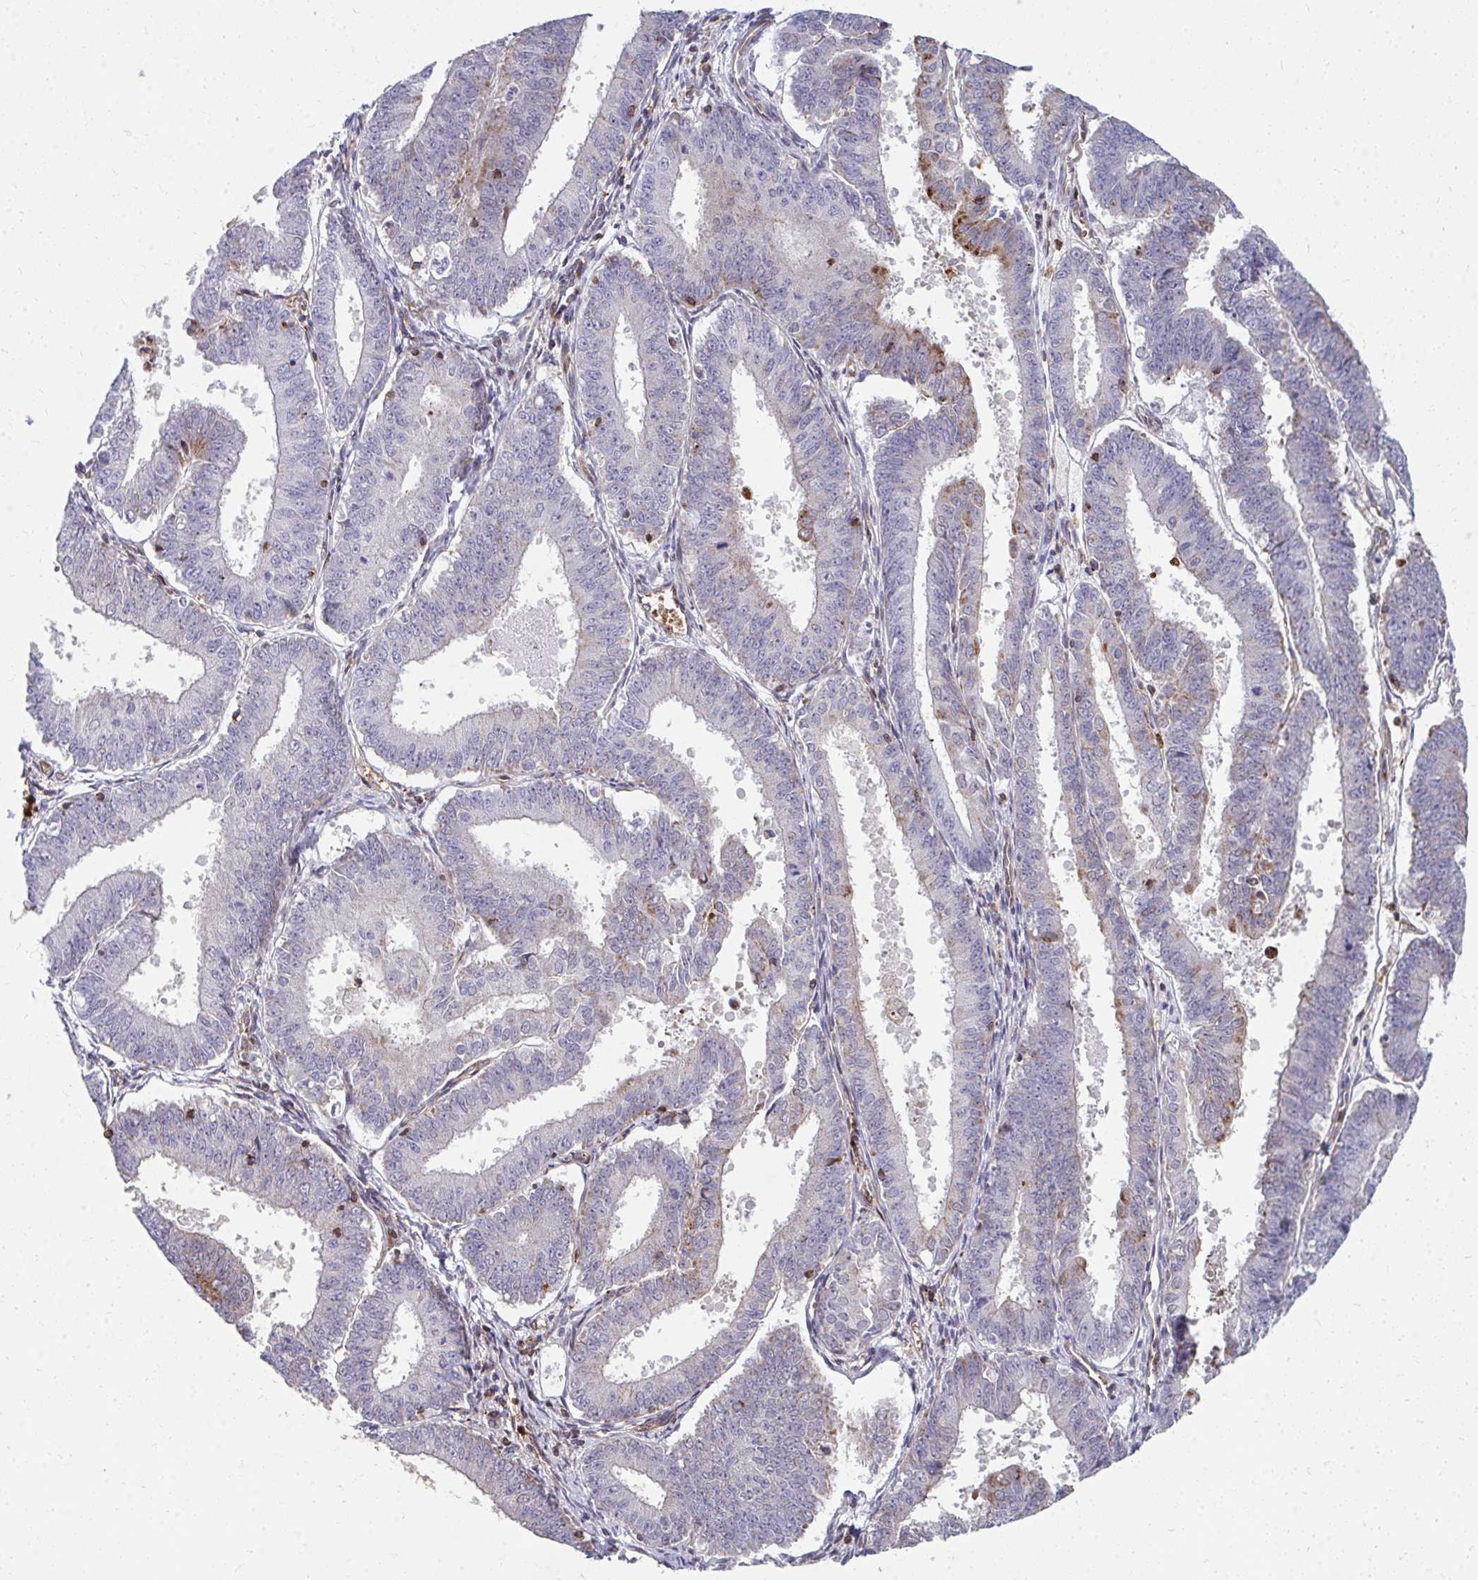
{"staining": {"intensity": "moderate", "quantity": "<25%", "location": "cytoplasmic/membranous,nuclear"}, "tissue": "endometrial cancer", "cell_type": "Tumor cells", "image_type": "cancer", "snomed": [{"axis": "morphology", "description": "Adenocarcinoma, NOS"}, {"axis": "topography", "description": "Endometrium"}], "caption": "Endometrial cancer (adenocarcinoma) was stained to show a protein in brown. There is low levels of moderate cytoplasmic/membranous and nuclear staining in approximately <25% of tumor cells.", "gene": "FOXN3", "patient": {"sex": "female", "age": 73}}